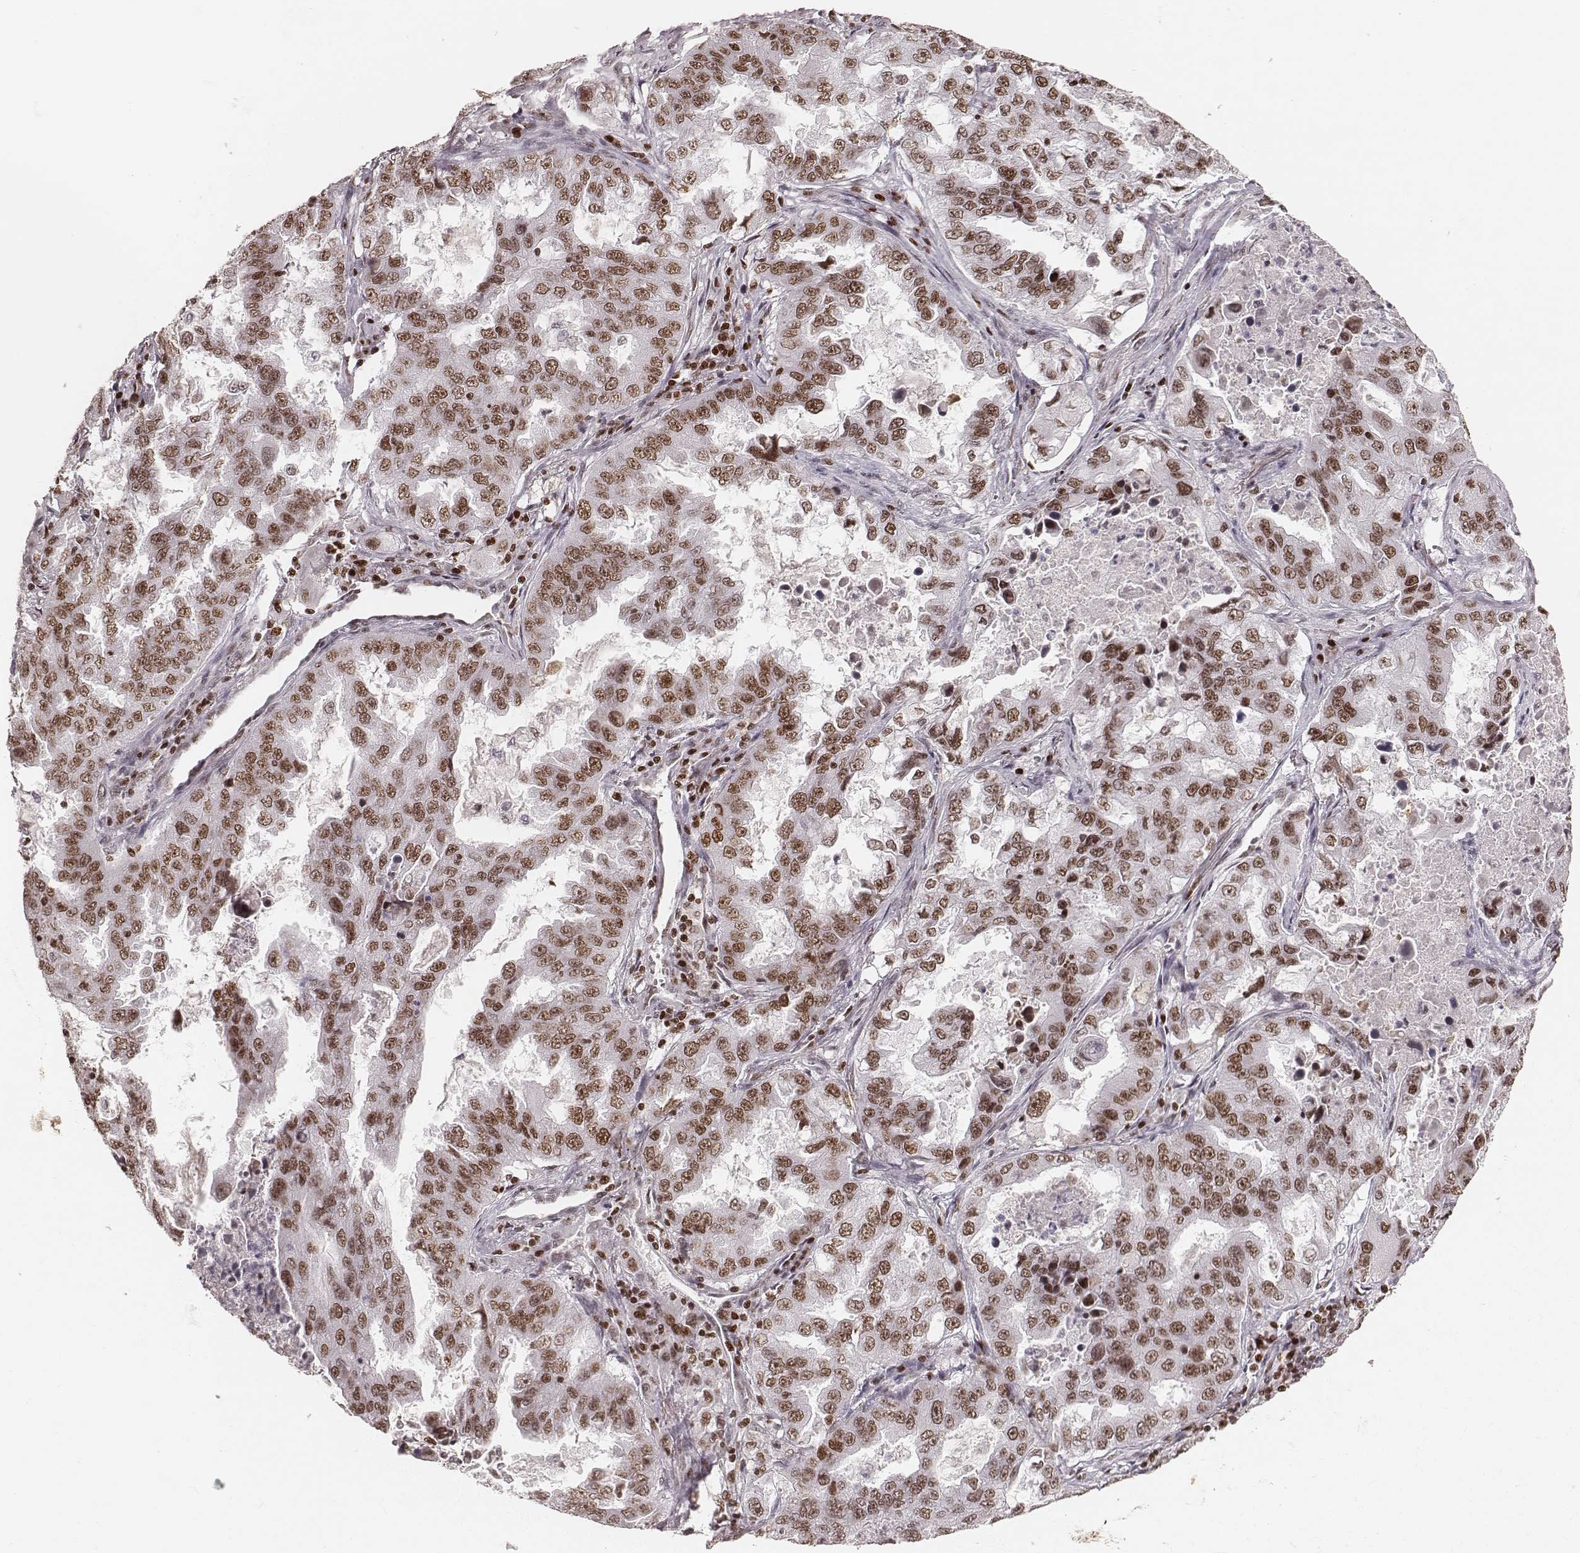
{"staining": {"intensity": "moderate", "quantity": ">75%", "location": "nuclear"}, "tissue": "lung cancer", "cell_type": "Tumor cells", "image_type": "cancer", "snomed": [{"axis": "morphology", "description": "Adenocarcinoma, NOS"}, {"axis": "topography", "description": "Lung"}], "caption": "This is a photomicrograph of immunohistochemistry staining of lung adenocarcinoma, which shows moderate expression in the nuclear of tumor cells.", "gene": "PARP1", "patient": {"sex": "female", "age": 61}}